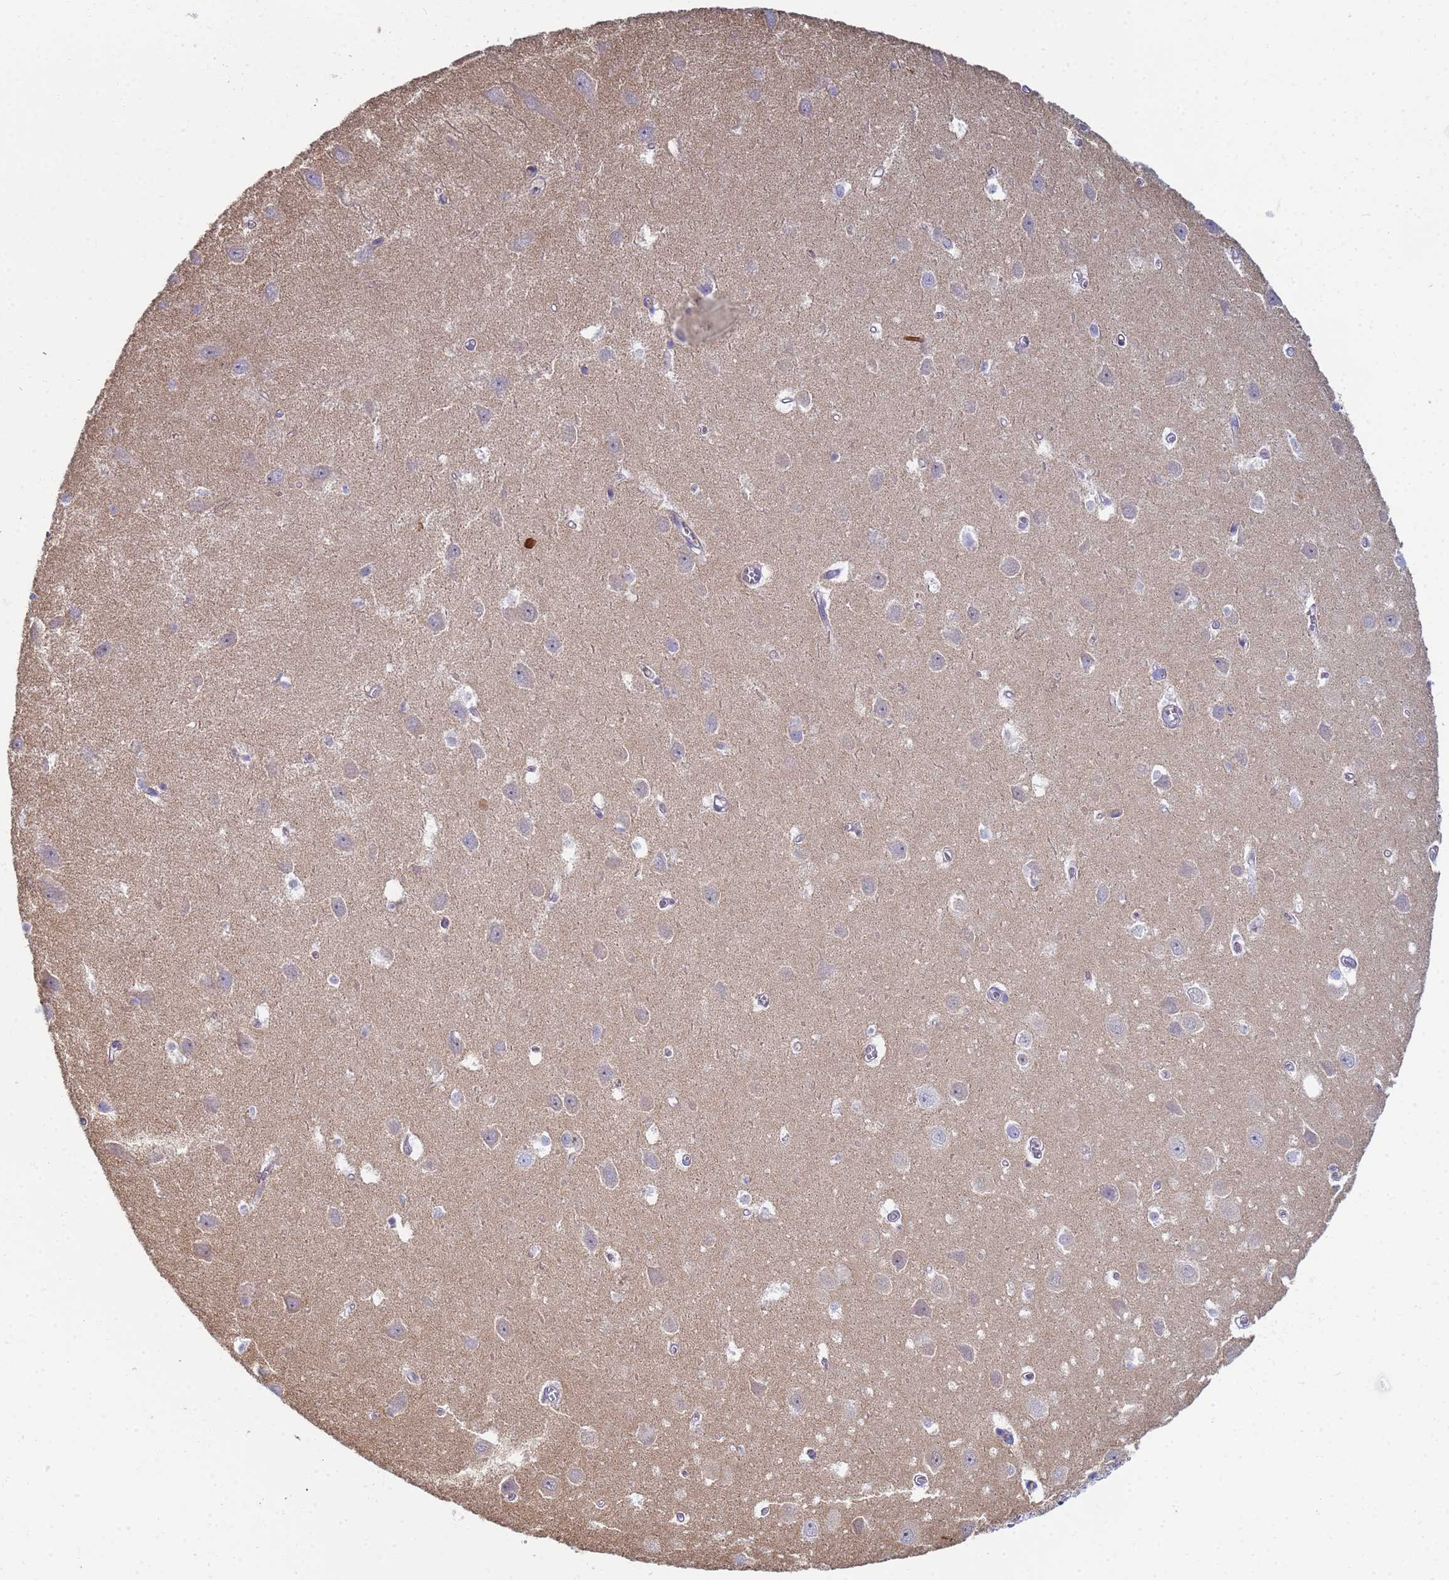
{"staining": {"intensity": "negative", "quantity": "none", "location": "none"}, "tissue": "hippocampus", "cell_type": "Glial cells", "image_type": "normal", "snomed": [{"axis": "morphology", "description": "Normal tissue, NOS"}, {"axis": "topography", "description": "Hippocampus"}], "caption": "The immunohistochemistry photomicrograph has no significant positivity in glial cells of hippocampus. (DAB (3,3'-diaminobenzidine) immunohistochemistry (IHC) visualized using brightfield microscopy, high magnification).", "gene": "ZNG1A", "patient": {"sex": "female", "age": 64}}